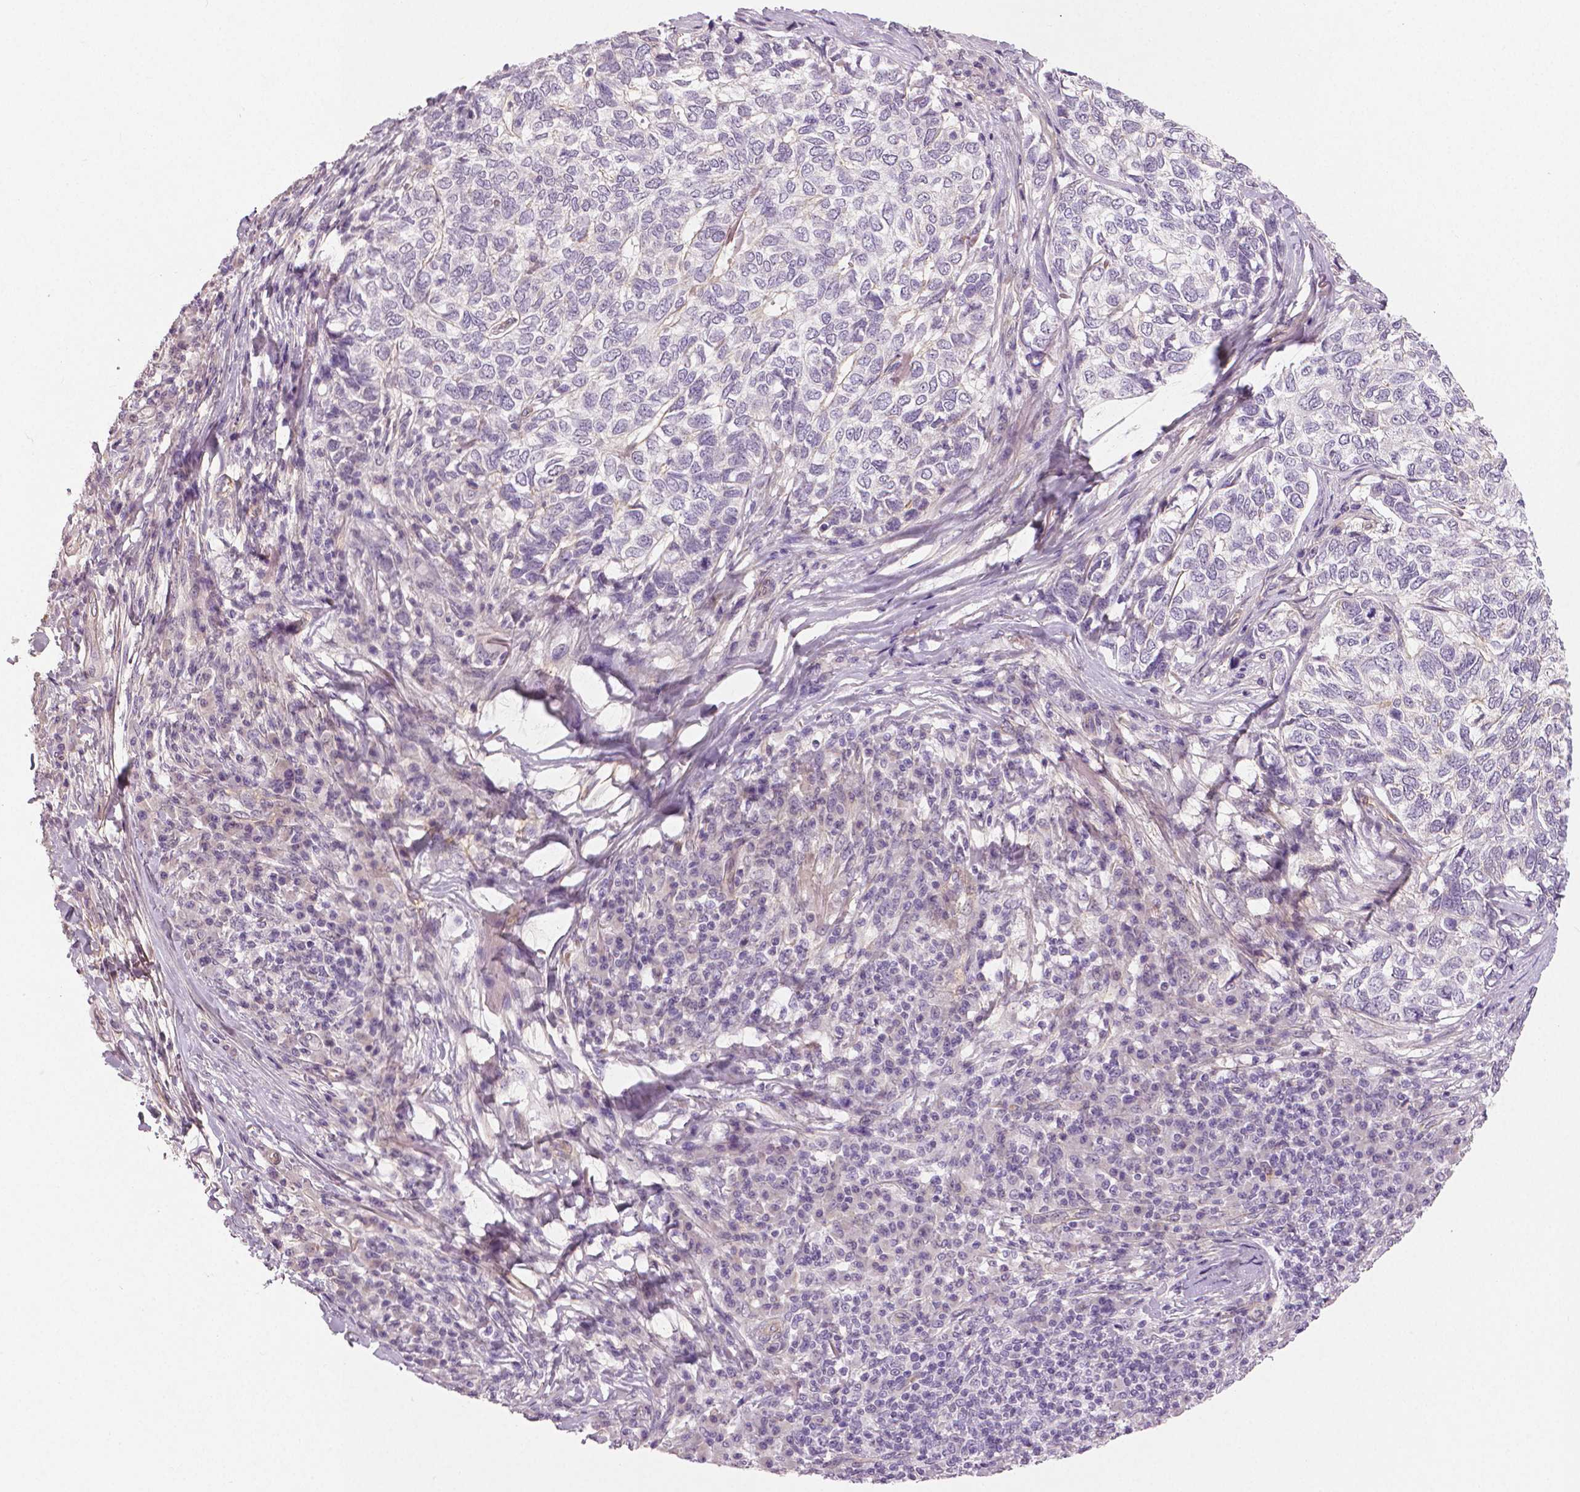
{"staining": {"intensity": "negative", "quantity": "none", "location": "none"}, "tissue": "skin cancer", "cell_type": "Tumor cells", "image_type": "cancer", "snomed": [{"axis": "morphology", "description": "Basal cell carcinoma"}, {"axis": "topography", "description": "Skin"}], "caption": "A high-resolution photomicrograph shows immunohistochemistry (IHC) staining of skin cancer (basal cell carcinoma), which reveals no significant expression in tumor cells.", "gene": "FLT1", "patient": {"sex": "female", "age": 65}}